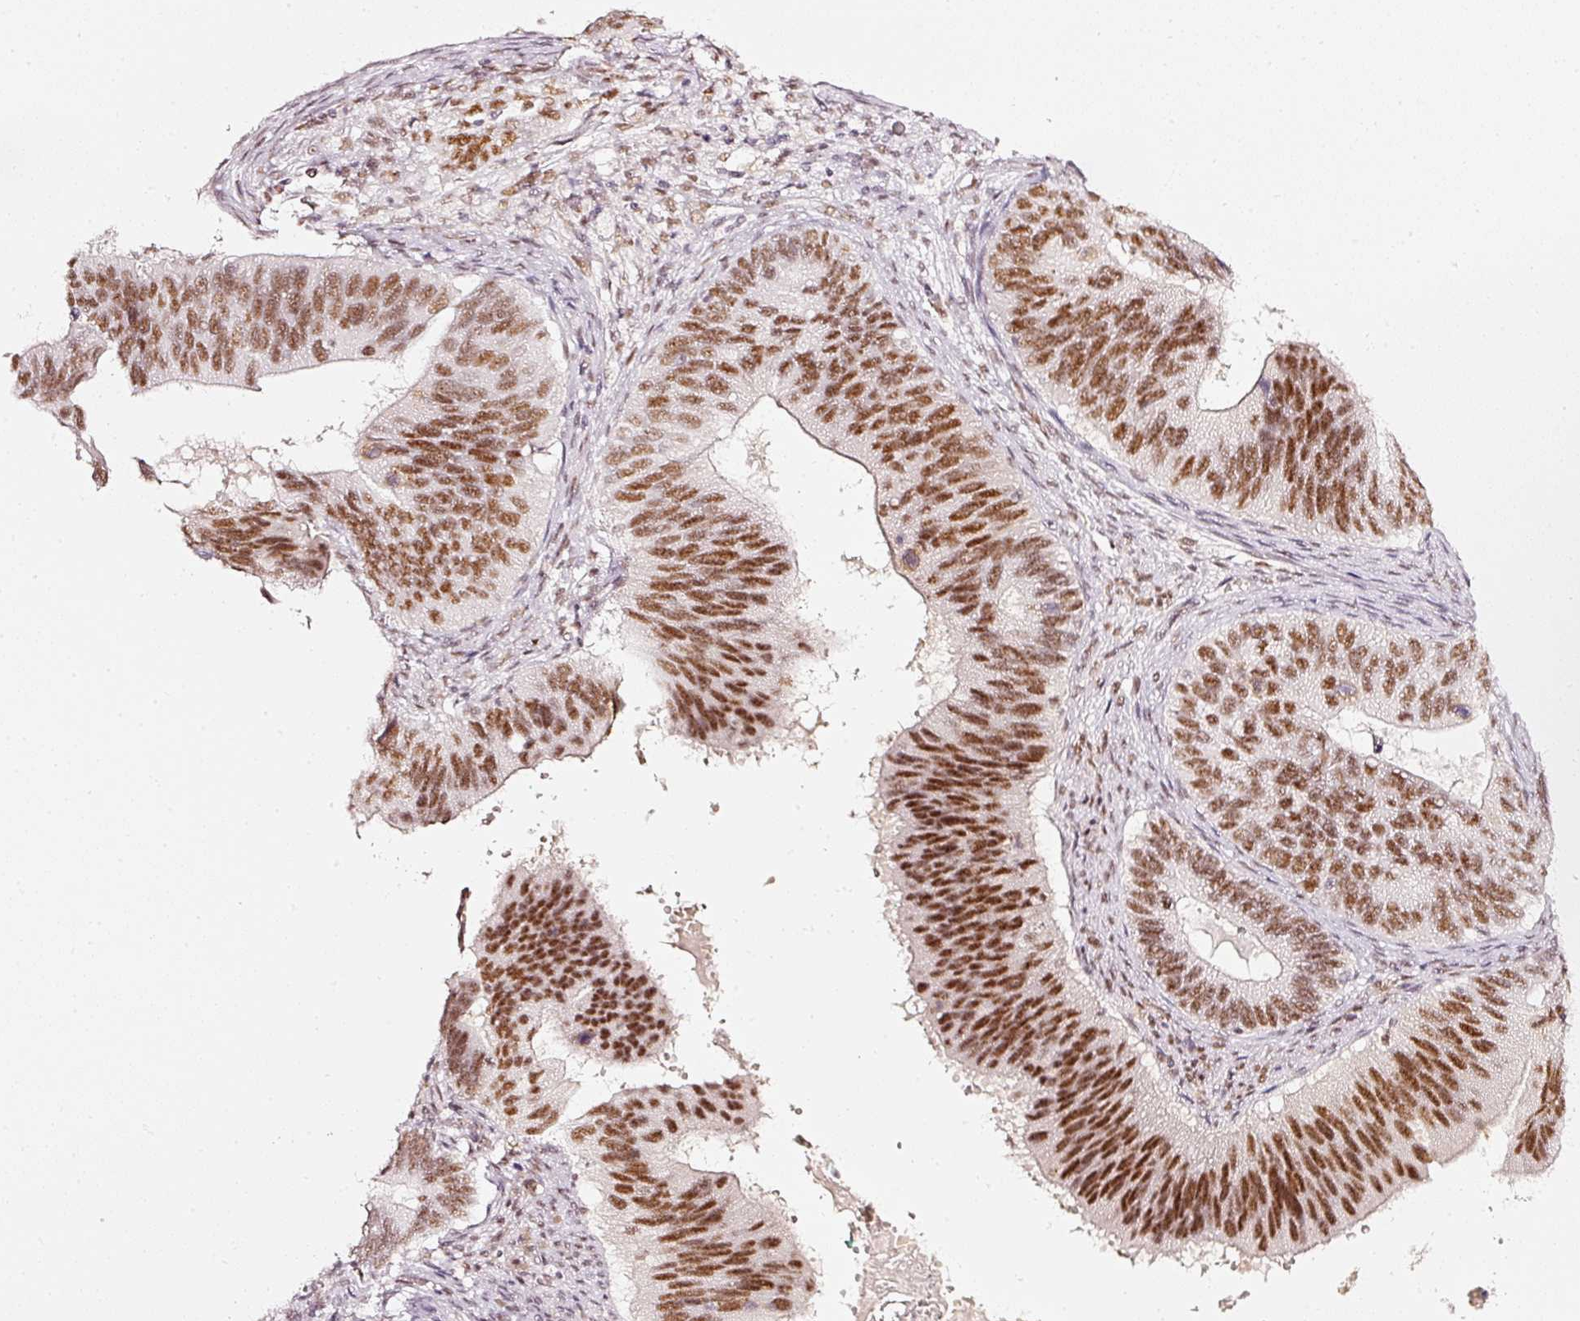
{"staining": {"intensity": "strong", "quantity": ">75%", "location": "nuclear"}, "tissue": "cervical cancer", "cell_type": "Tumor cells", "image_type": "cancer", "snomed": [{"axis": "morphology", "description": "Adenocarcinoma, NOS"}, {"axis": "topography", "description": "Cervix"}], "caption": "Immunohistochemical staining of human cervical cancer (adenocarcinoma) reveals strong nuclear protein positivity in approximately >75% of tumor cells.", "gene": "PPP1R10", "patient": {"sex": "female", "age": 42}}